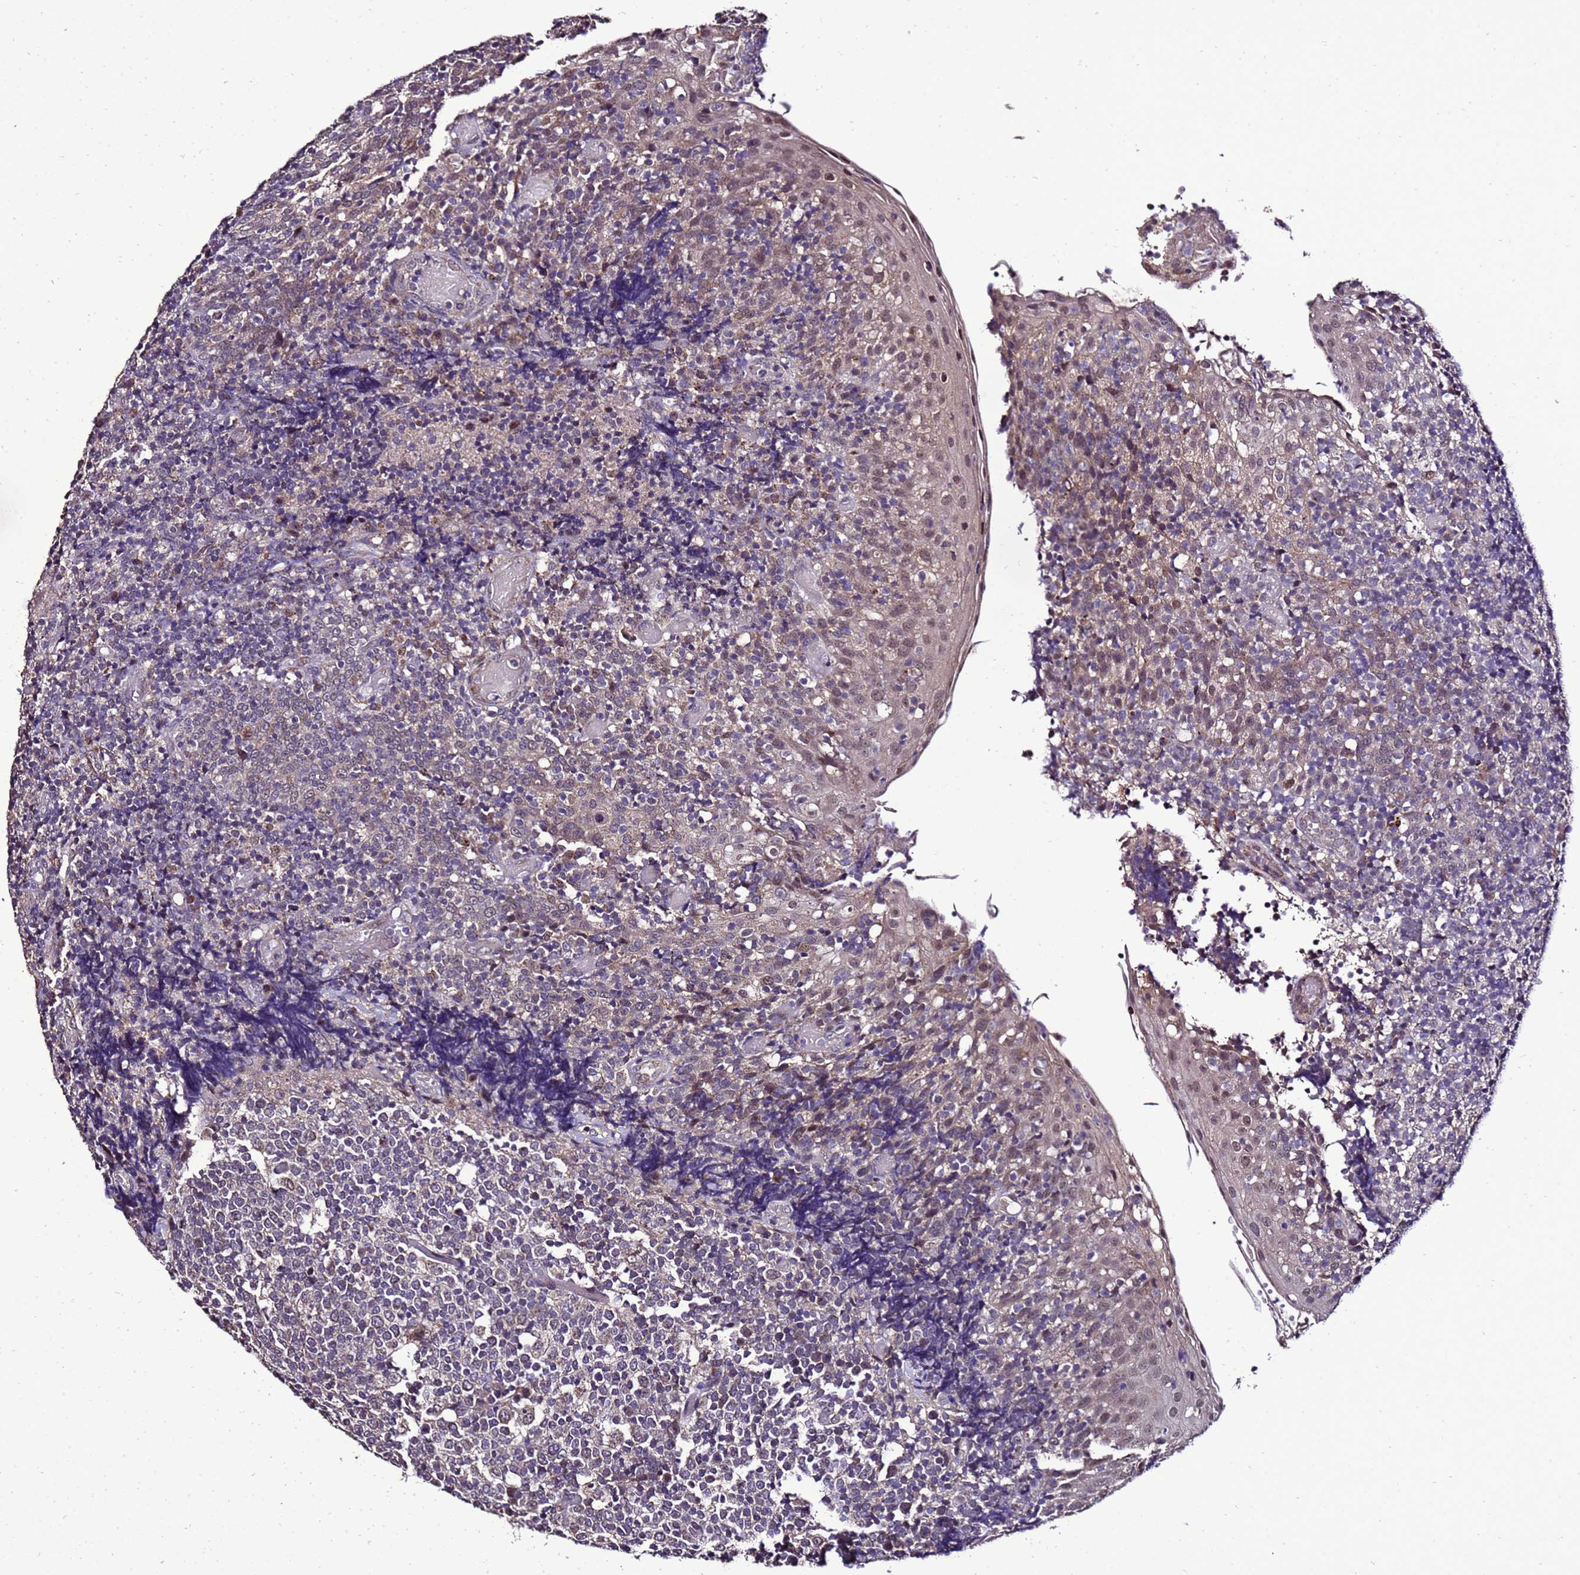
{"staining": {"intensity": "weak", "quantity": "25%-75%", "location": "cytoplasmic/membranous"}, "tissue": "tonsil", "cell_type": "Germinal center cells", "image_type": "normal", "snomed": [{"axis": "morphology", "description": "Normal tissue, NOS"}, {"axis": "topography", "description": "Tonsil"}], "caption": "Brown immunohistochemical staining in benign human tonsil exhibits weak cytoplasmic/membranous positivity in approximately 25%-75% of germinal center cells.", "gene": "ZNF329", "patient": {"sex": "female", "age": 19}}